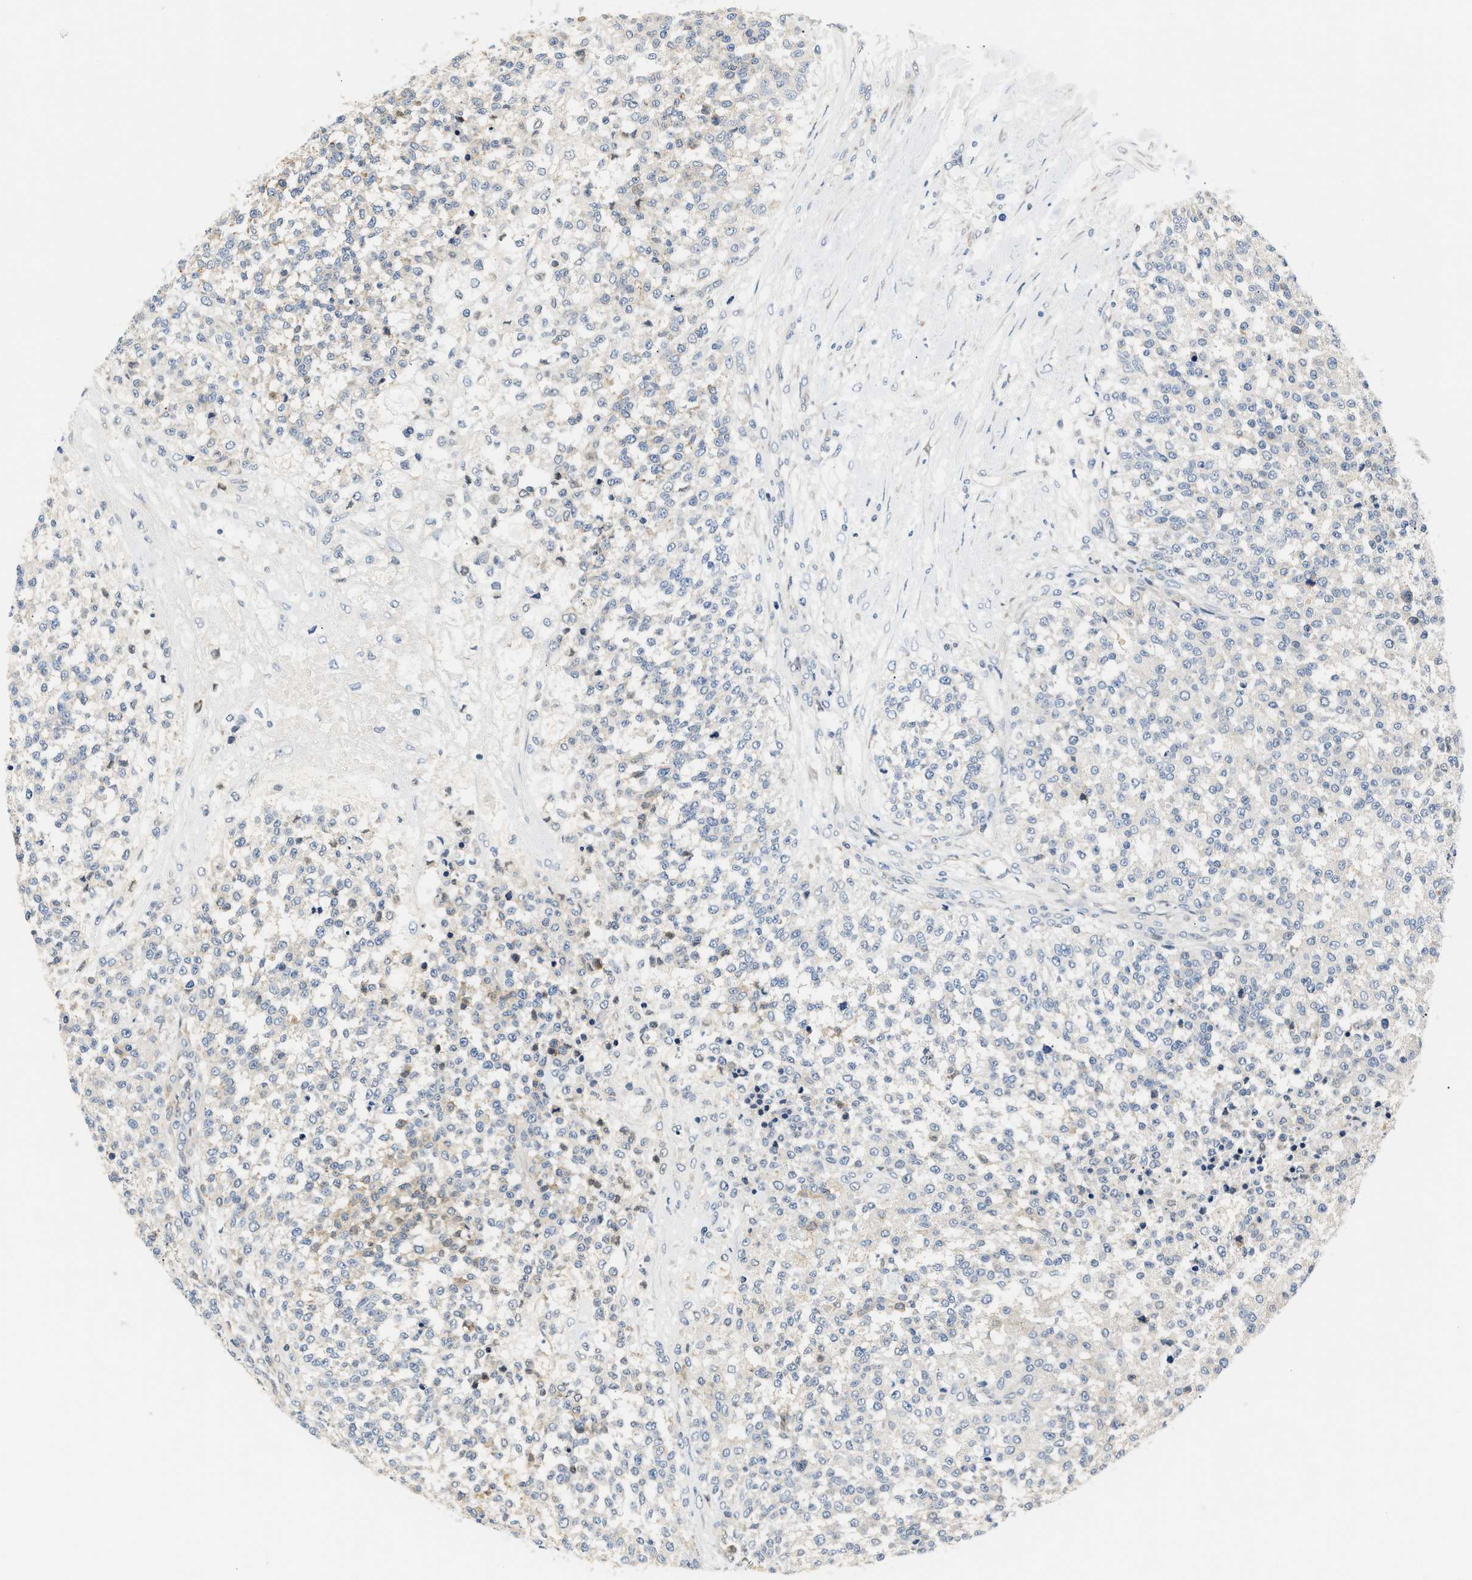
{"staining": {"intensity": "weak", "quantity": "<25%", "location": "cytoplasmic/membranous"}, "tissue": "testis cancer", "cell_type": "Tumor cells", "image_type": "cancer", "snomed": [{"axis": "morphology", "description": "Seminoma, NOS"}, {"axis": "topography", "description": "Testis"}], "caption": "Tumor cells are negative for protein expression in human seminoma (testis).", "gene": "TNIP2", "patient": {"sex": "male", "age": 59}}